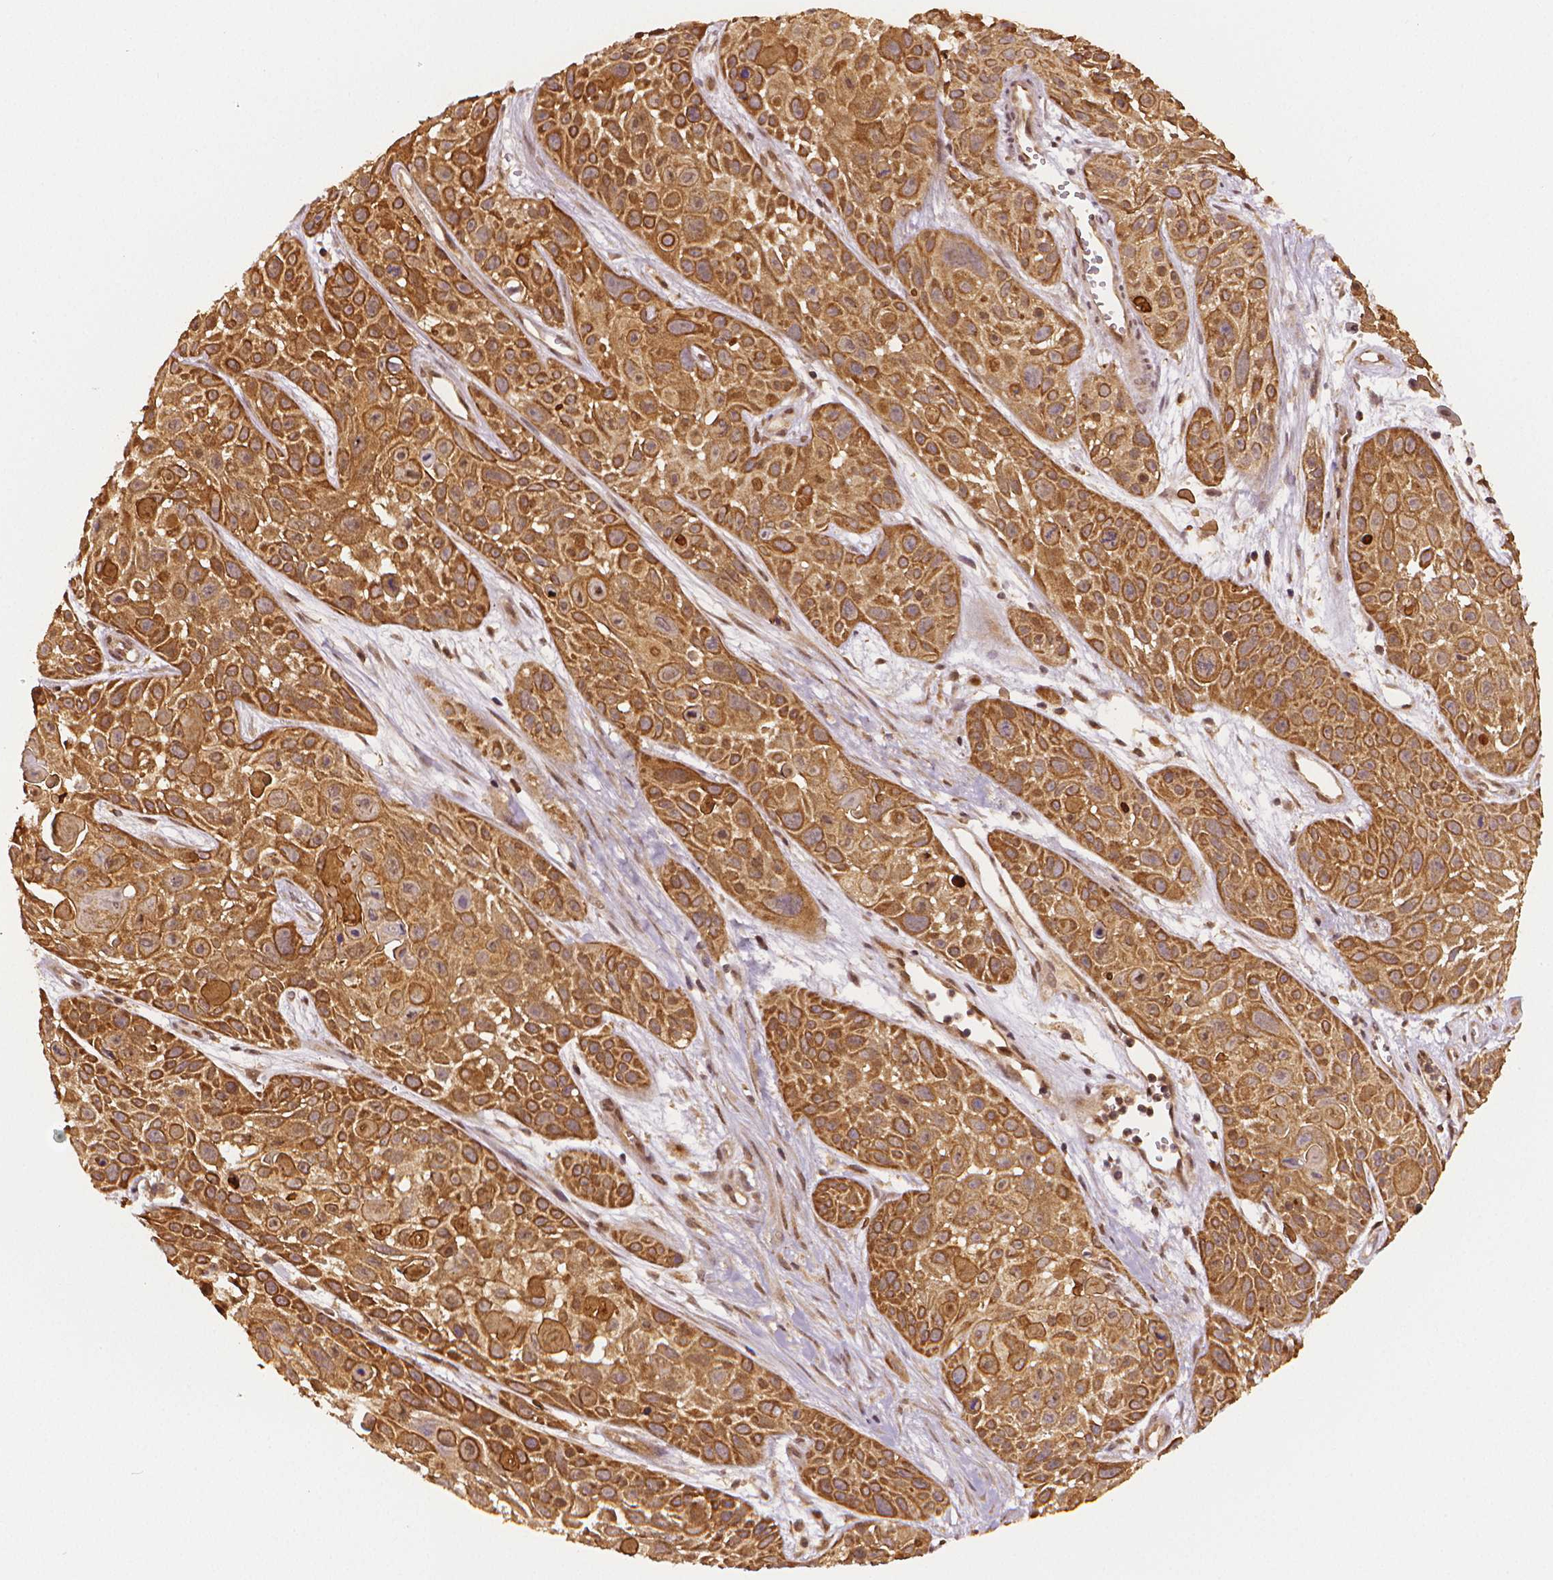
{"staining": {"intensity": "strong", "quantity": ">75%", "location": "cytoplasmic/membranous"}, "tissue": "skin cancer", "cell_type": "Tumor cells", "image_type": "cancer", "snomed": [{"axis": "morphology", "description": "Squamous cell carcinoma, NOS"}, {"axis": "topography", "description": "Skin"}, {"axis": "topography", "description": "Anal"}], "caption": "Strong cytoplasmic/membranous staining for a protein is identified in approximately >75% of tumor cells of skin cancer using IHC.", "gene": "STAT3", "patient": {"sex": "female", "age": 75}}